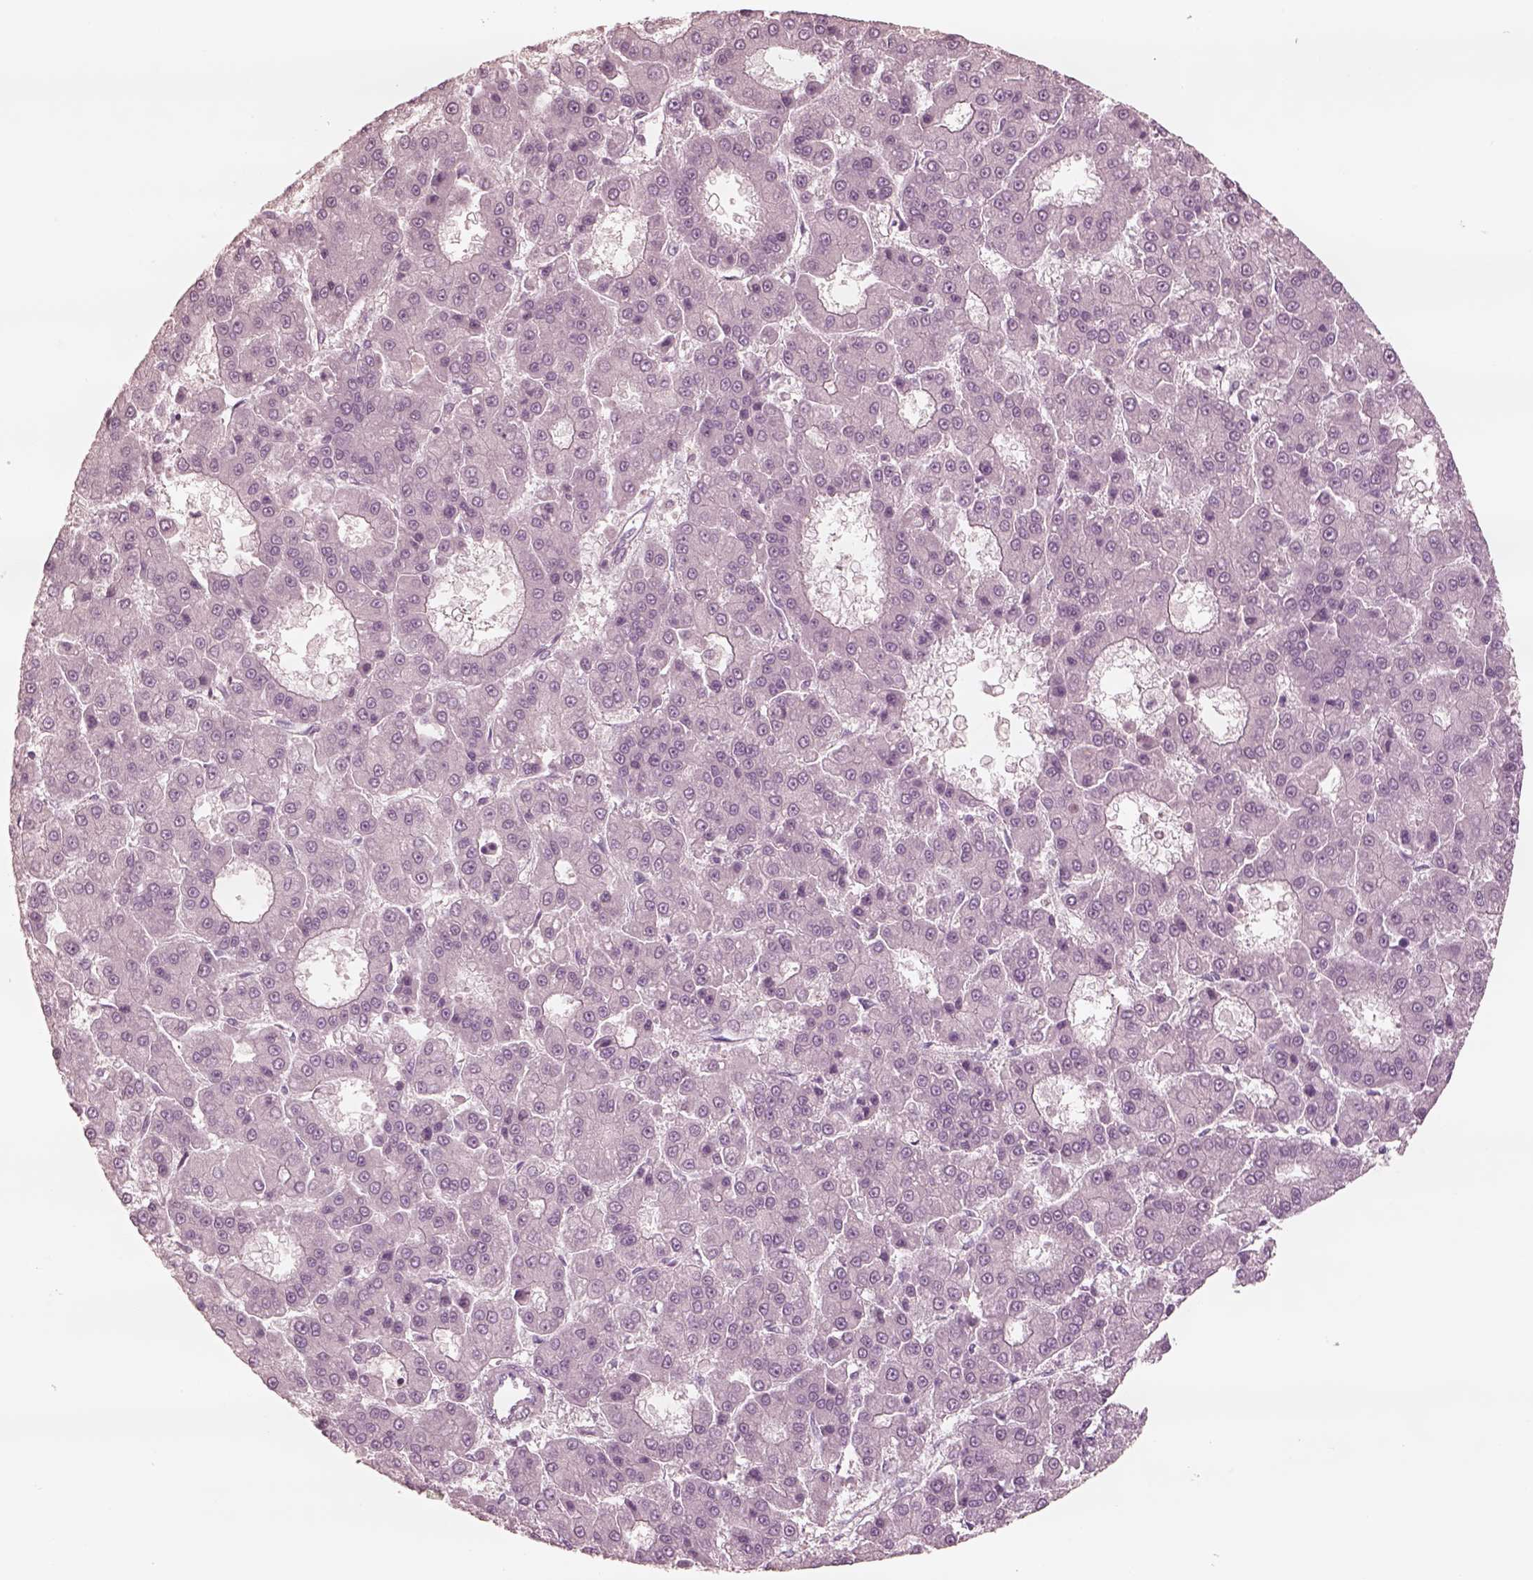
{"staining": {"intensity": "negative", "quantity": "none", "location": "none"}, "tissue": "liver cancer", "cell_type": "Tumor cells", "image_type": "cancer", "snomed": [{"axis": "morphology", "description": "Carcinoma, Hepatocellular, NOS"}, {"axis": "topography", "description": "Liver"}], "caption": "A photomicrograph of human liver cancer is negative for staining in tumor cells. (DAB immunohistochemistry (IHC), high magnification).", "gene": "DNAAF9", "patient": {"sex": "male", "age": 70}}